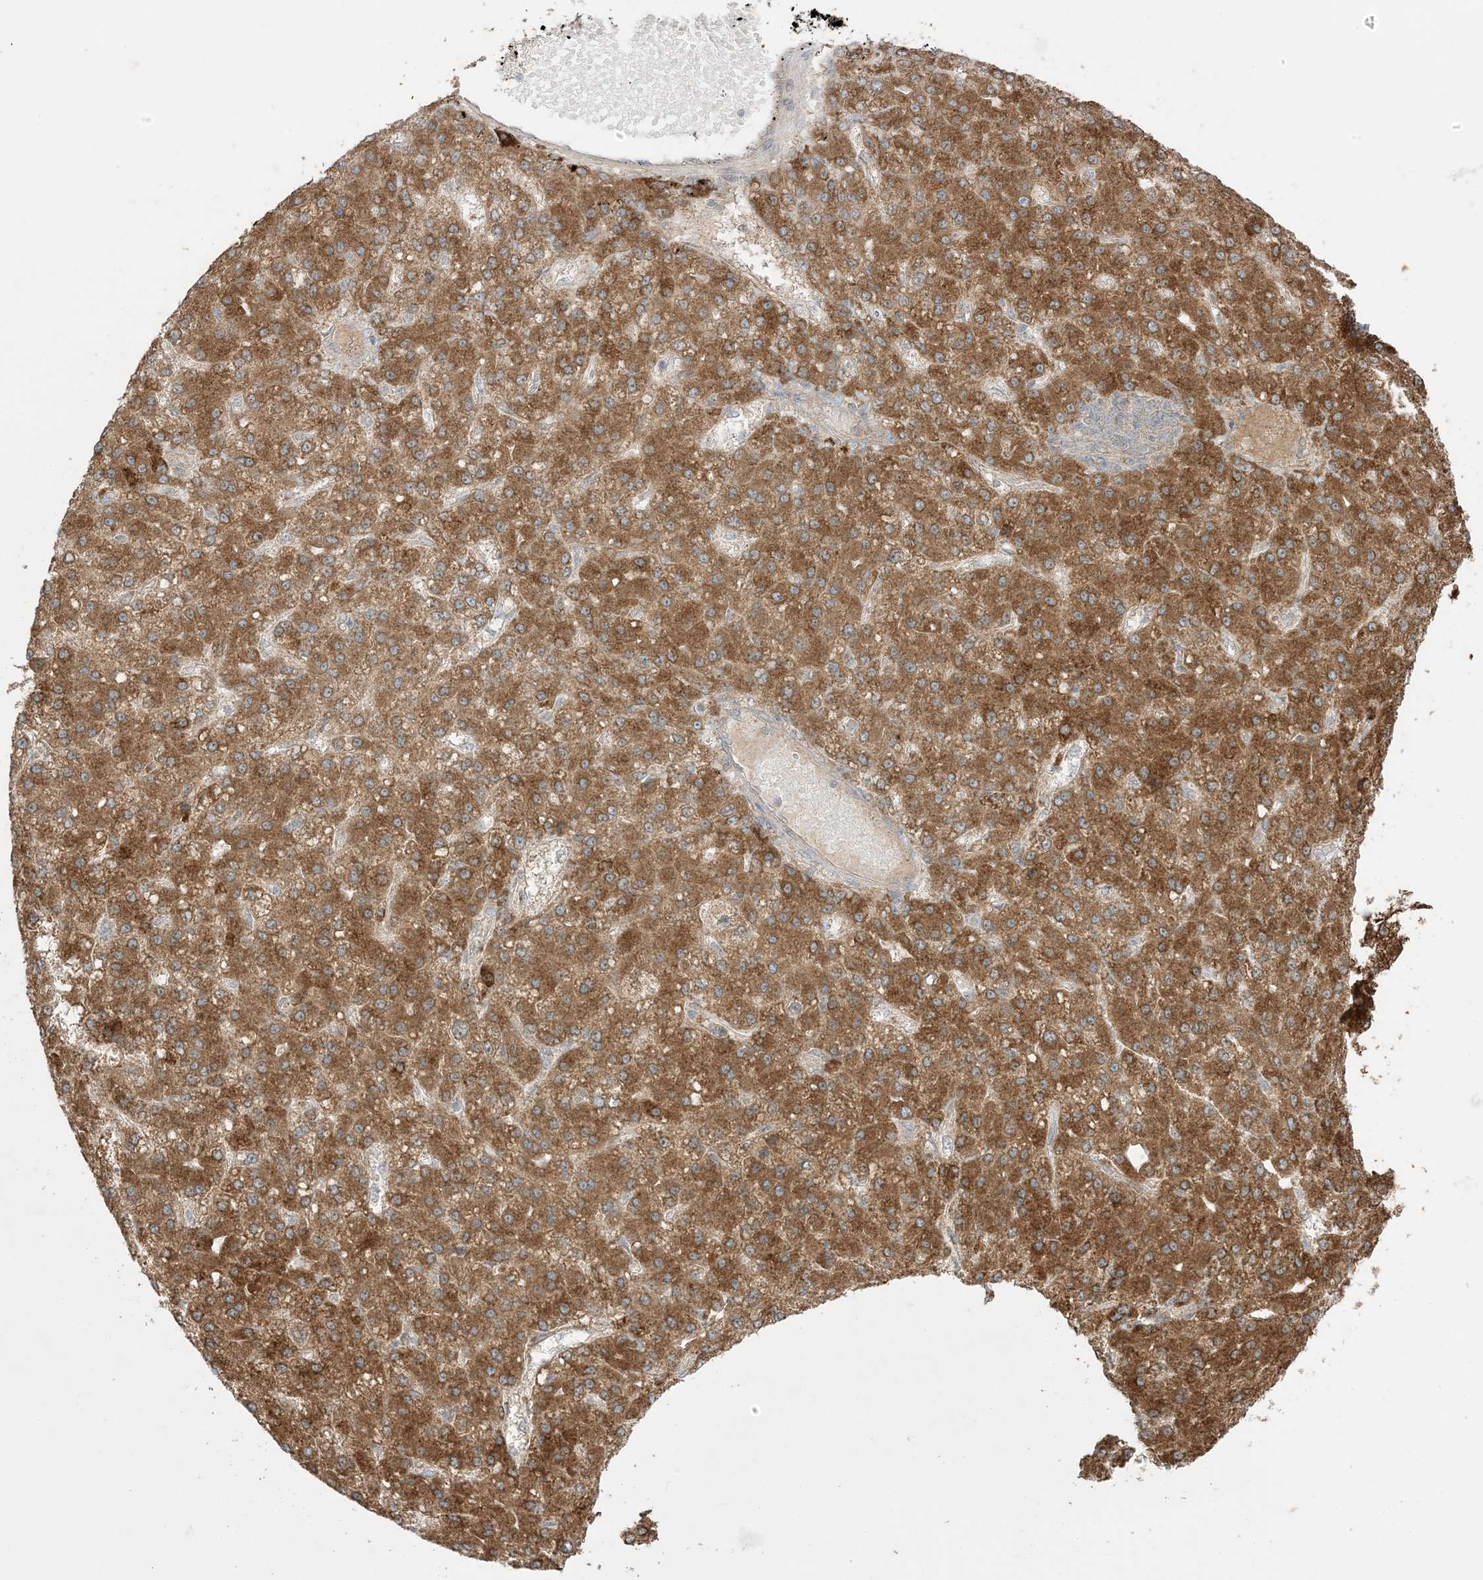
{"staining": {"intensity": "moderate", "quantity": ">75%", "location": "cytoplasmic/membranous"}, "tissue": "liver cancer", "cell_type": "Tumor cells", "image_type": "cancer", "snomed": [{"axis": "morphology", "description": "Carcinoma, Hepatocellular, NOS"}, {"axis": "topography", "description": "Liver"}], "caption": "Approximately >75% of tumor cells in human liver cancer (hepatocellular carcinoma) exhibit moderate cytoplasmic/membranous protein expression as visualized by brown immunohistochemical staining.", "gene": "ODC1", "patient": {"sex": "male", "age": 67}}